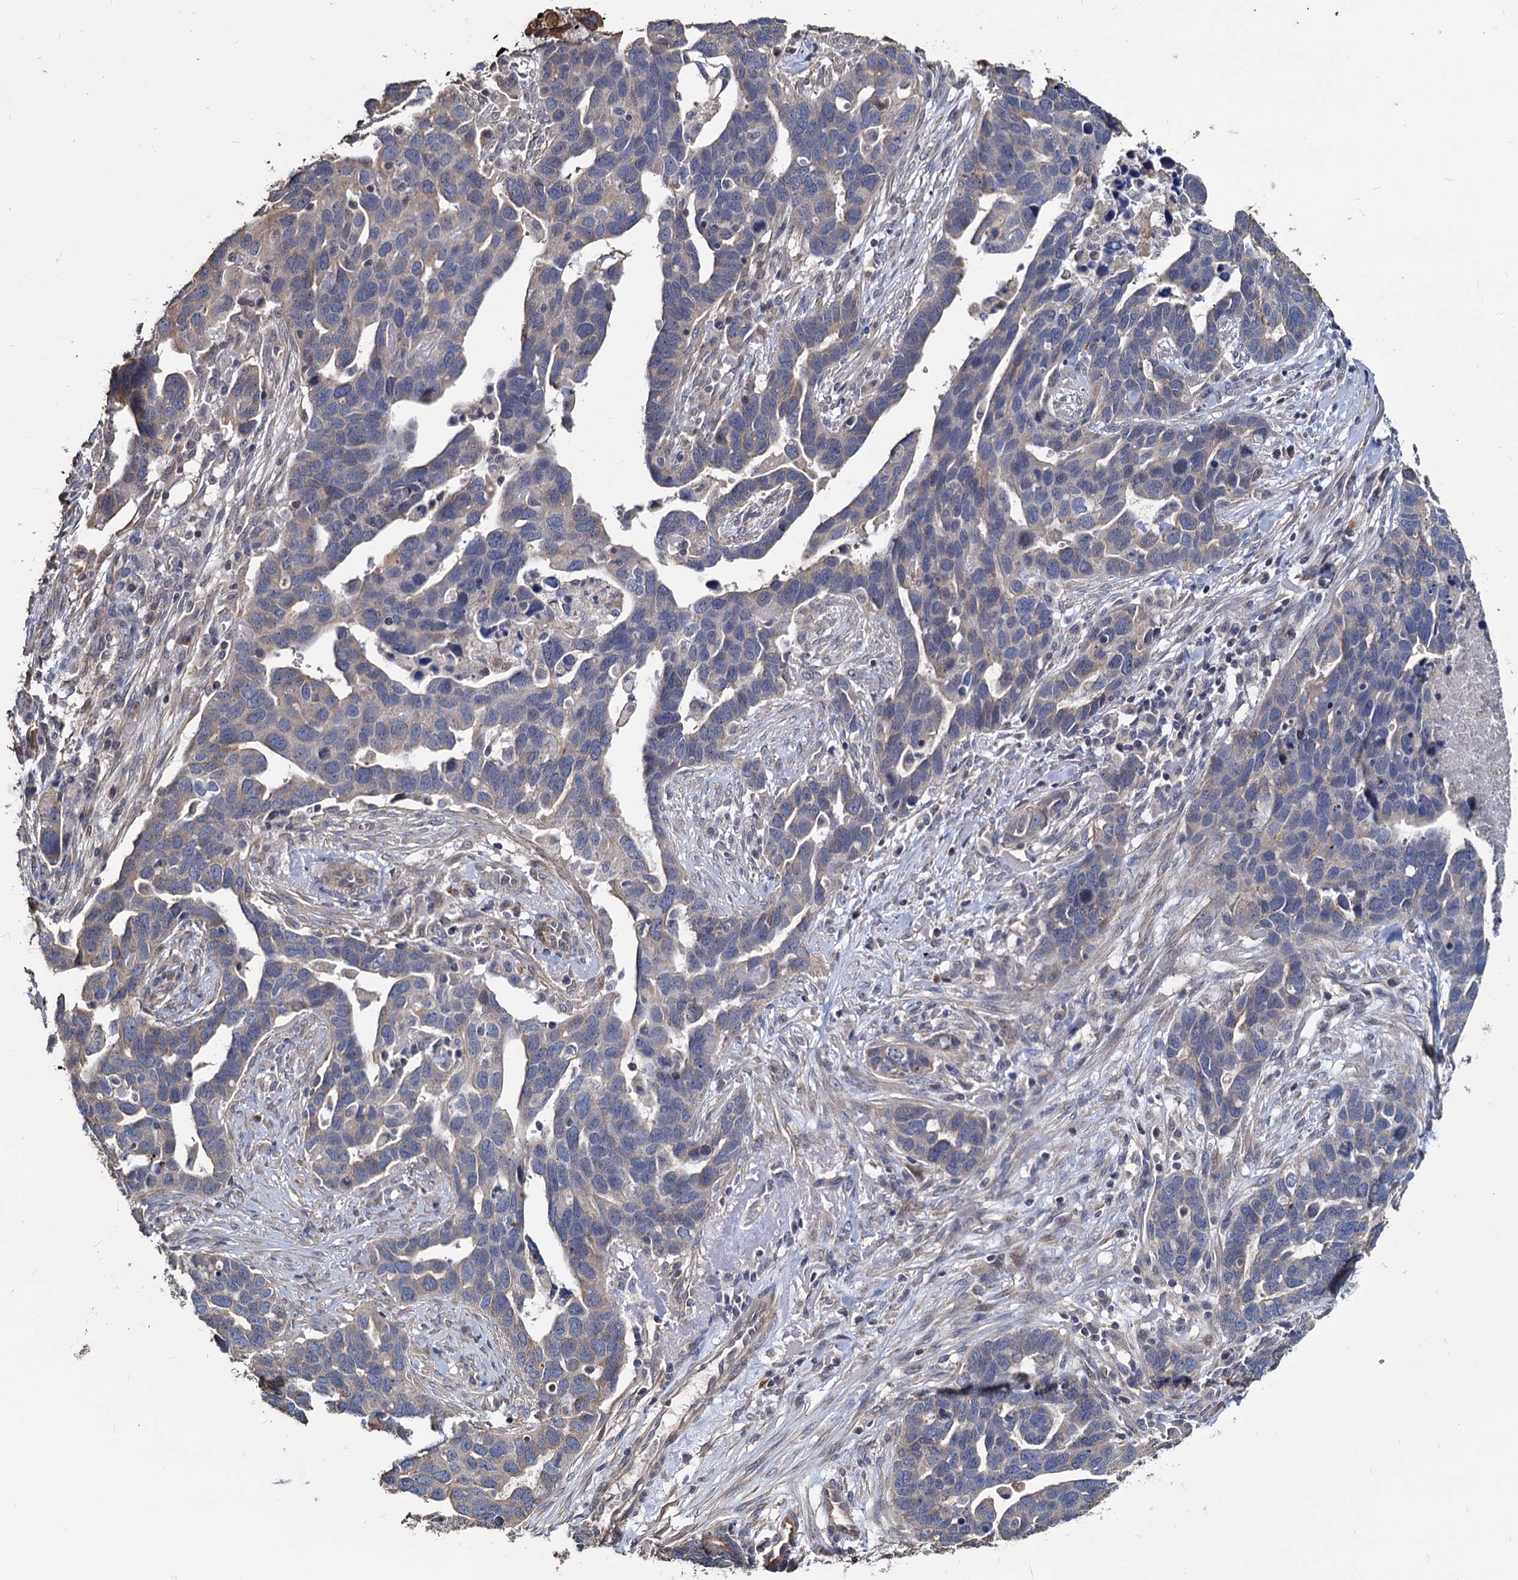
{"staining": {"intensity": "negative", "quantity": "none", "location": "none"}, "tissue": "ovarian cancer", "cell_type": "Tumor cells", "image_type": "cancer", "snomed": [{"axis": "morphology", "description": "Cystadenocarcinoma, serous, NOS"}, {"axis": "topography", "description": "Ovary"}], "caption": "IHC of serous cystadenocarcinoma (ovarian) shows no staining in tumor cells.", "gene": "DEPDC4", "patient": {"sex": "female", "age": 54}}